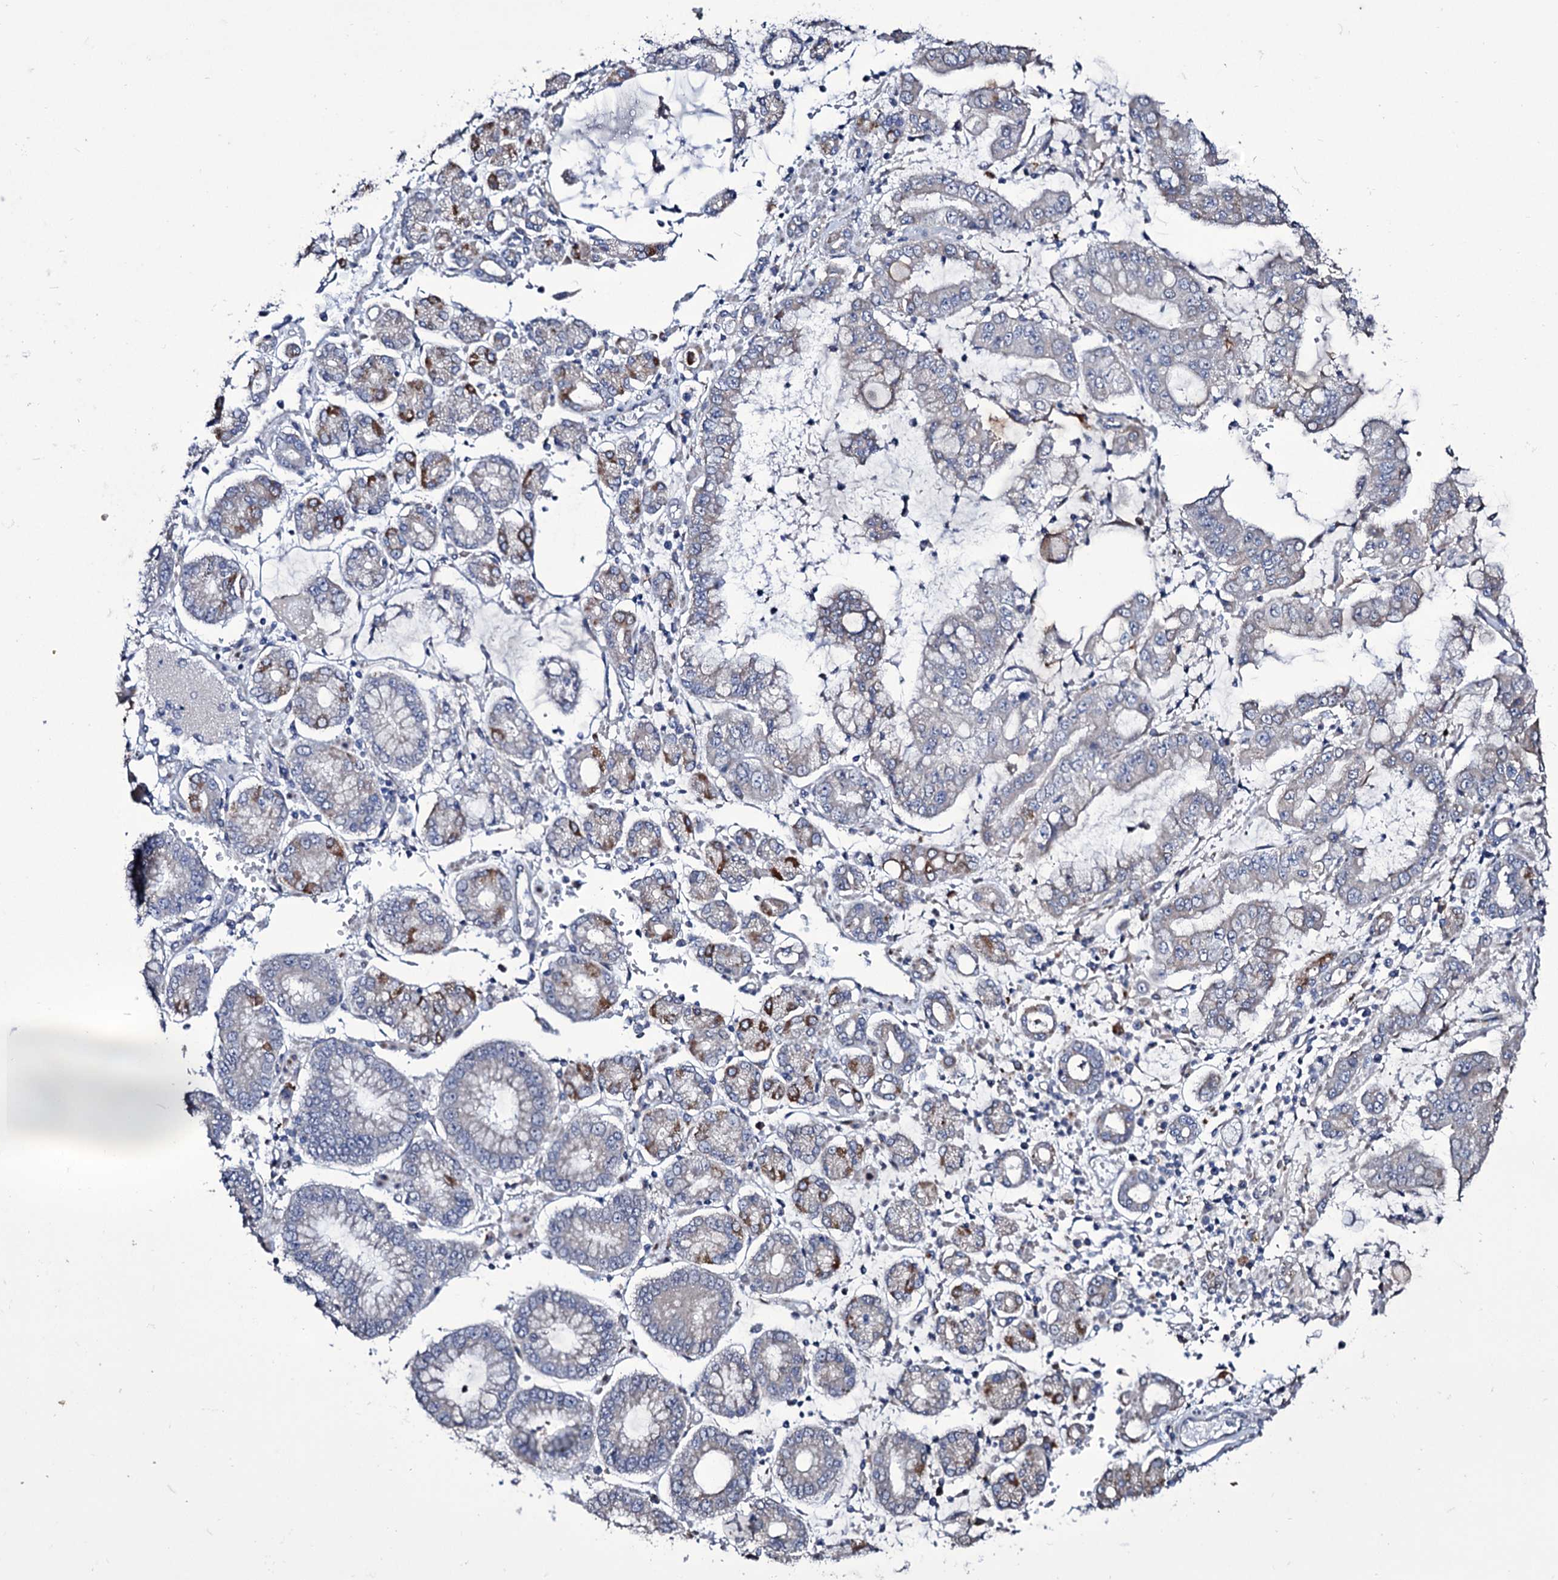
{"staining": {"intensity": "negative", "quantity": "none", "location": "none"}, "tissue": "stomach cancer", "cell_type": "Tumor cells", "image_type": "cancer", "snomed": [{"axis": "morphology", "description": "Adenocarcinoma, NOS"}, {"axis": "topography", "description": "Stomach"}], "caption": "DAB (3,3'-diaminobenzidine) immunohistochemical staining of stomach adenocarcinoma displays no significant expression in tumor cells.", "gene": "TUBGCP5", "patient": {"sex": "male", "age": 76}}